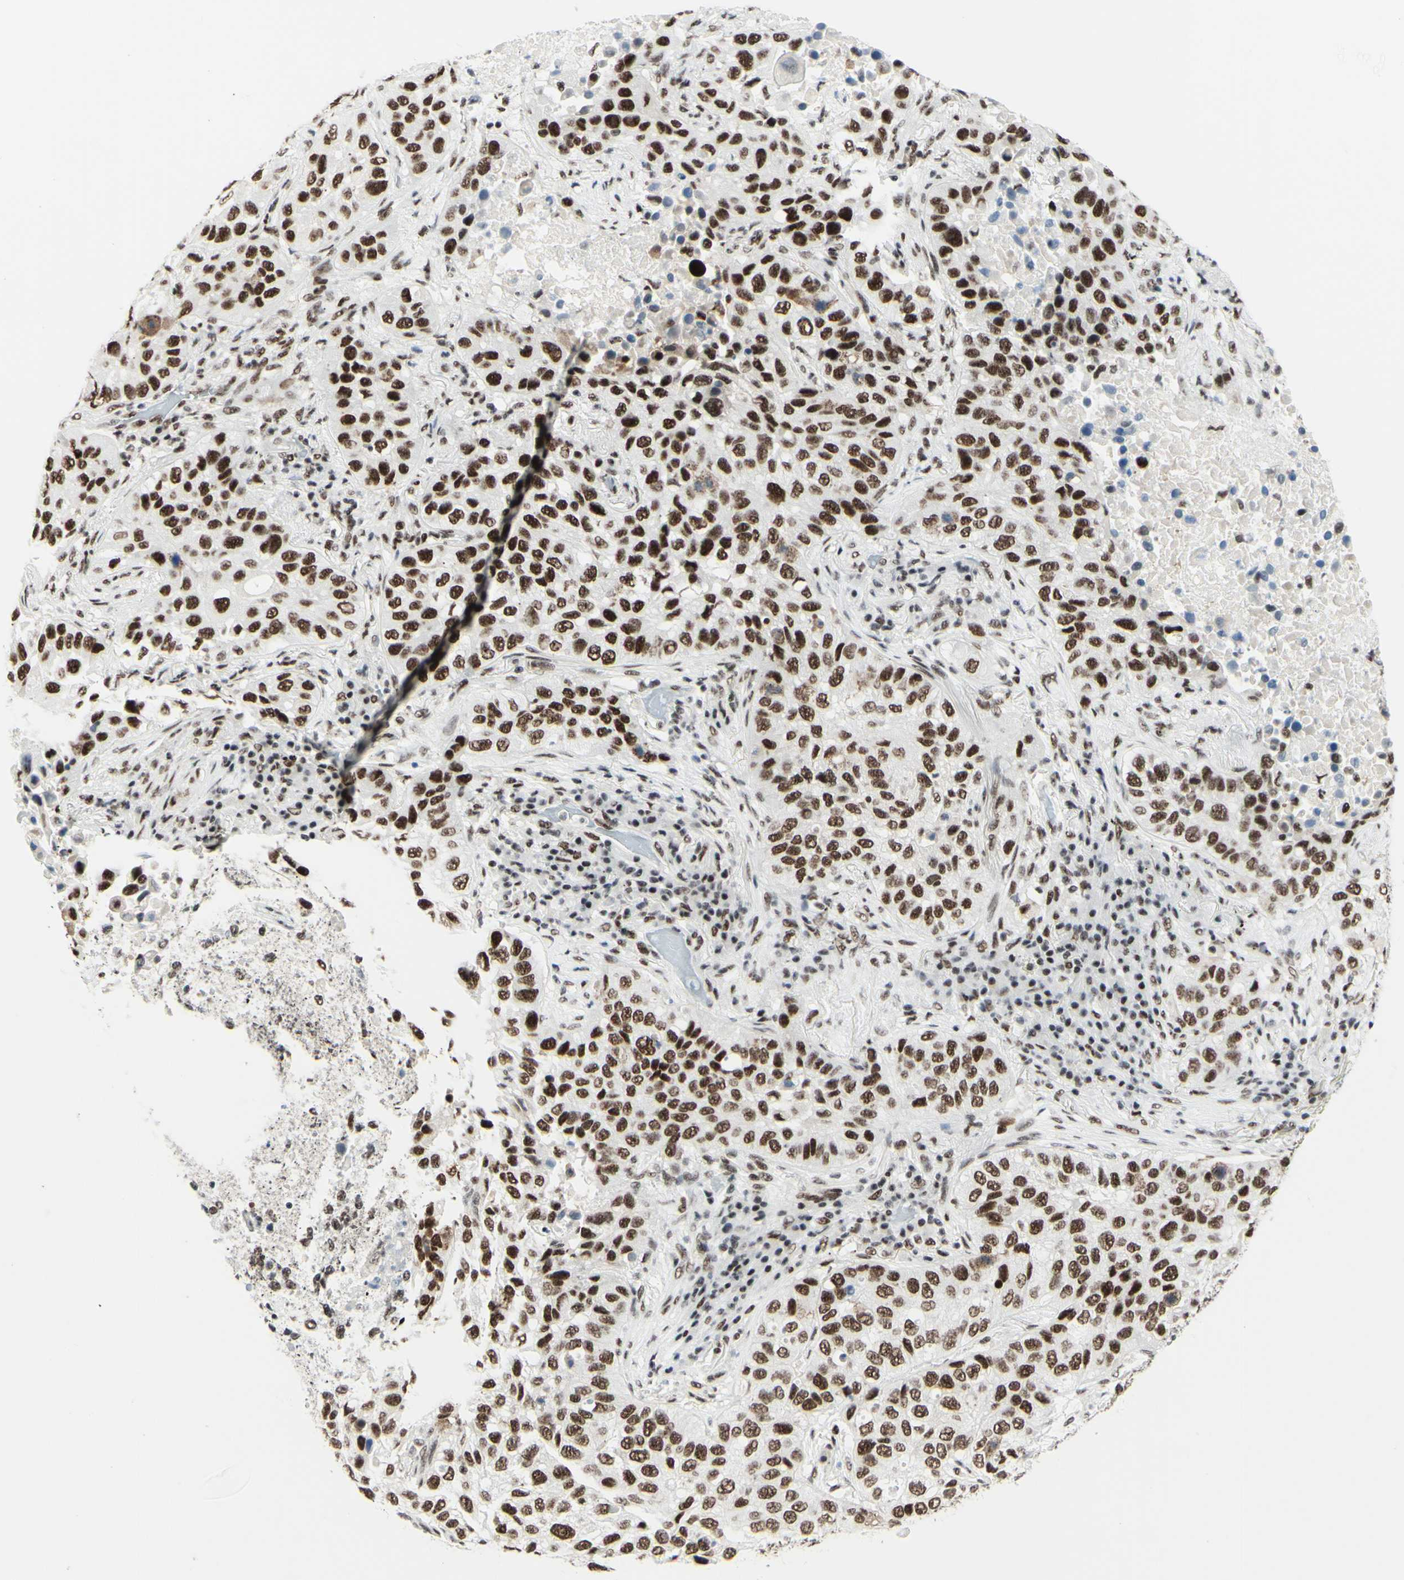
{"staining": {"intensity": "strong", "quantity": ">75%", "location": "nuclear"}, "tissue": "lung cancer", "cell_type": "Tumor cells", "image_type": "cancer", "snomed": [{"axis": "morphology", "description": "Squamous cell carcinoma, NOS"}, {"axis": "topography", "description": "Lung"}], "caption": "Immunohistochemistry photomicrograph of neoplastic tissue: human squamous cell carcinoma (lung) stained using IHC shows high levels of strong protein expression localized specifically in the nuclear of tumor cells, appearing as a nuclear brown color.", "gene": "WTAP", "patient": {"sex": "male", "age": 57}}